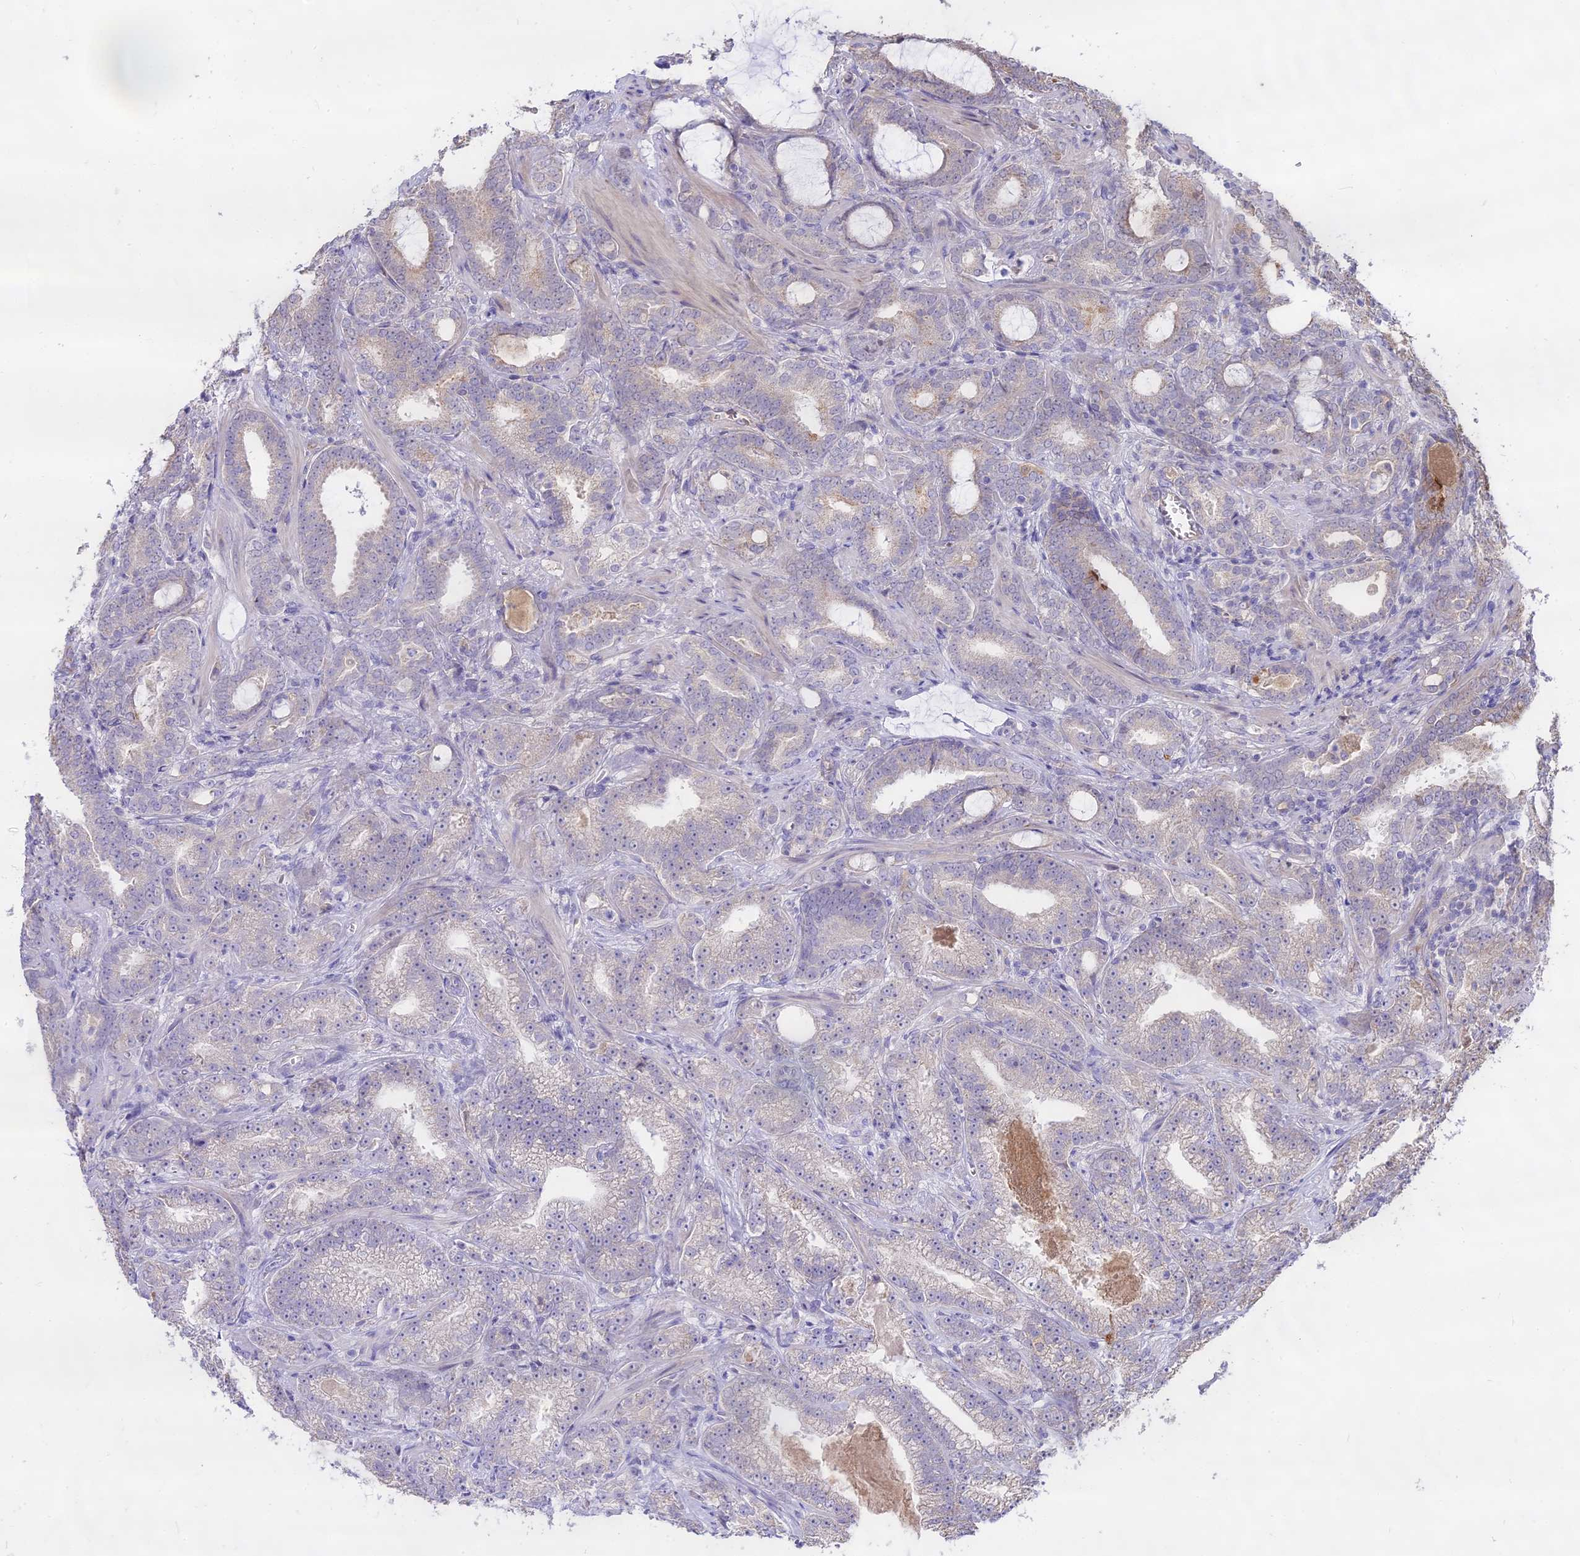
{"staining": {"intensity": "negative", "quantity": "none", "location": "none"}, "tissue": "prostate cancer", "cell_type": "Tumor cells", "image_type": "cancer", "snomed": [{"axis": "morphology", "description": "Adenocarcinoma, High grade"}, {"axis": "topography", "description": "Prostate and seminal vesicle, NOS"}], "caption": "Protein analysis of prostate cancer (adenocarcinoma (high-grade)) demonstrates no significant positivity in tumor cells.", "gene": "WFDC2", "patient": {"sex": "male", "age": 67}}